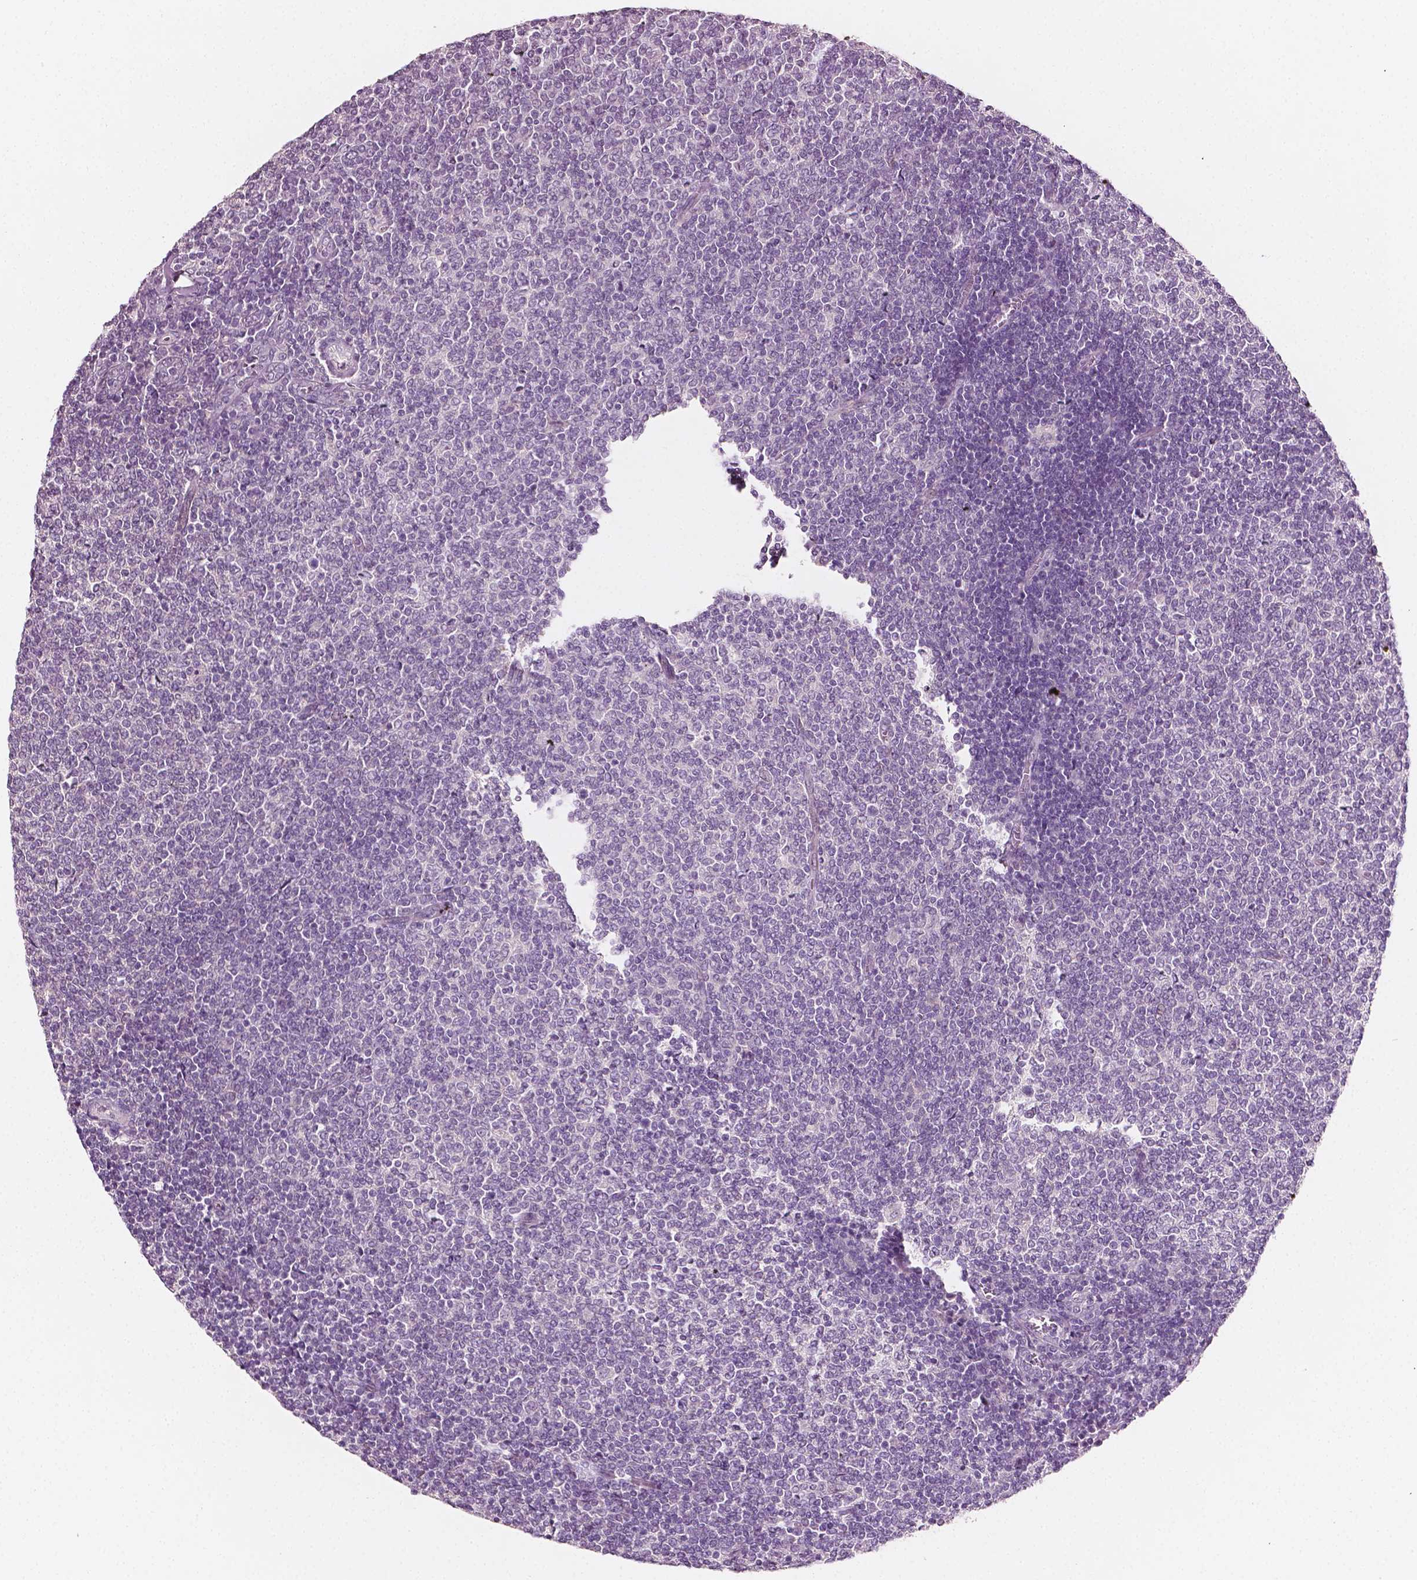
{"staining": {"intensity": "negative", "quantity": "none", "location": "none"}, "tissue": "lymphoma", "cell_type": "Tumor cells", "image_type": "cancer", "snomed": [{"axis": "morphology", "description": "Malignant lymphoma, non-Hodgkin's type, Low grade"}, {"axis": "topography", "description": "Lymph node"}], "caption": "IHC micrograph of human malignant lymphoma, non-Hodgkin's type (low-grade) stained for a protein (brown), which shows no expression in tumor cells.", "gene": "PLA2R1", "patient": {"sex": "male", "age": 52}}